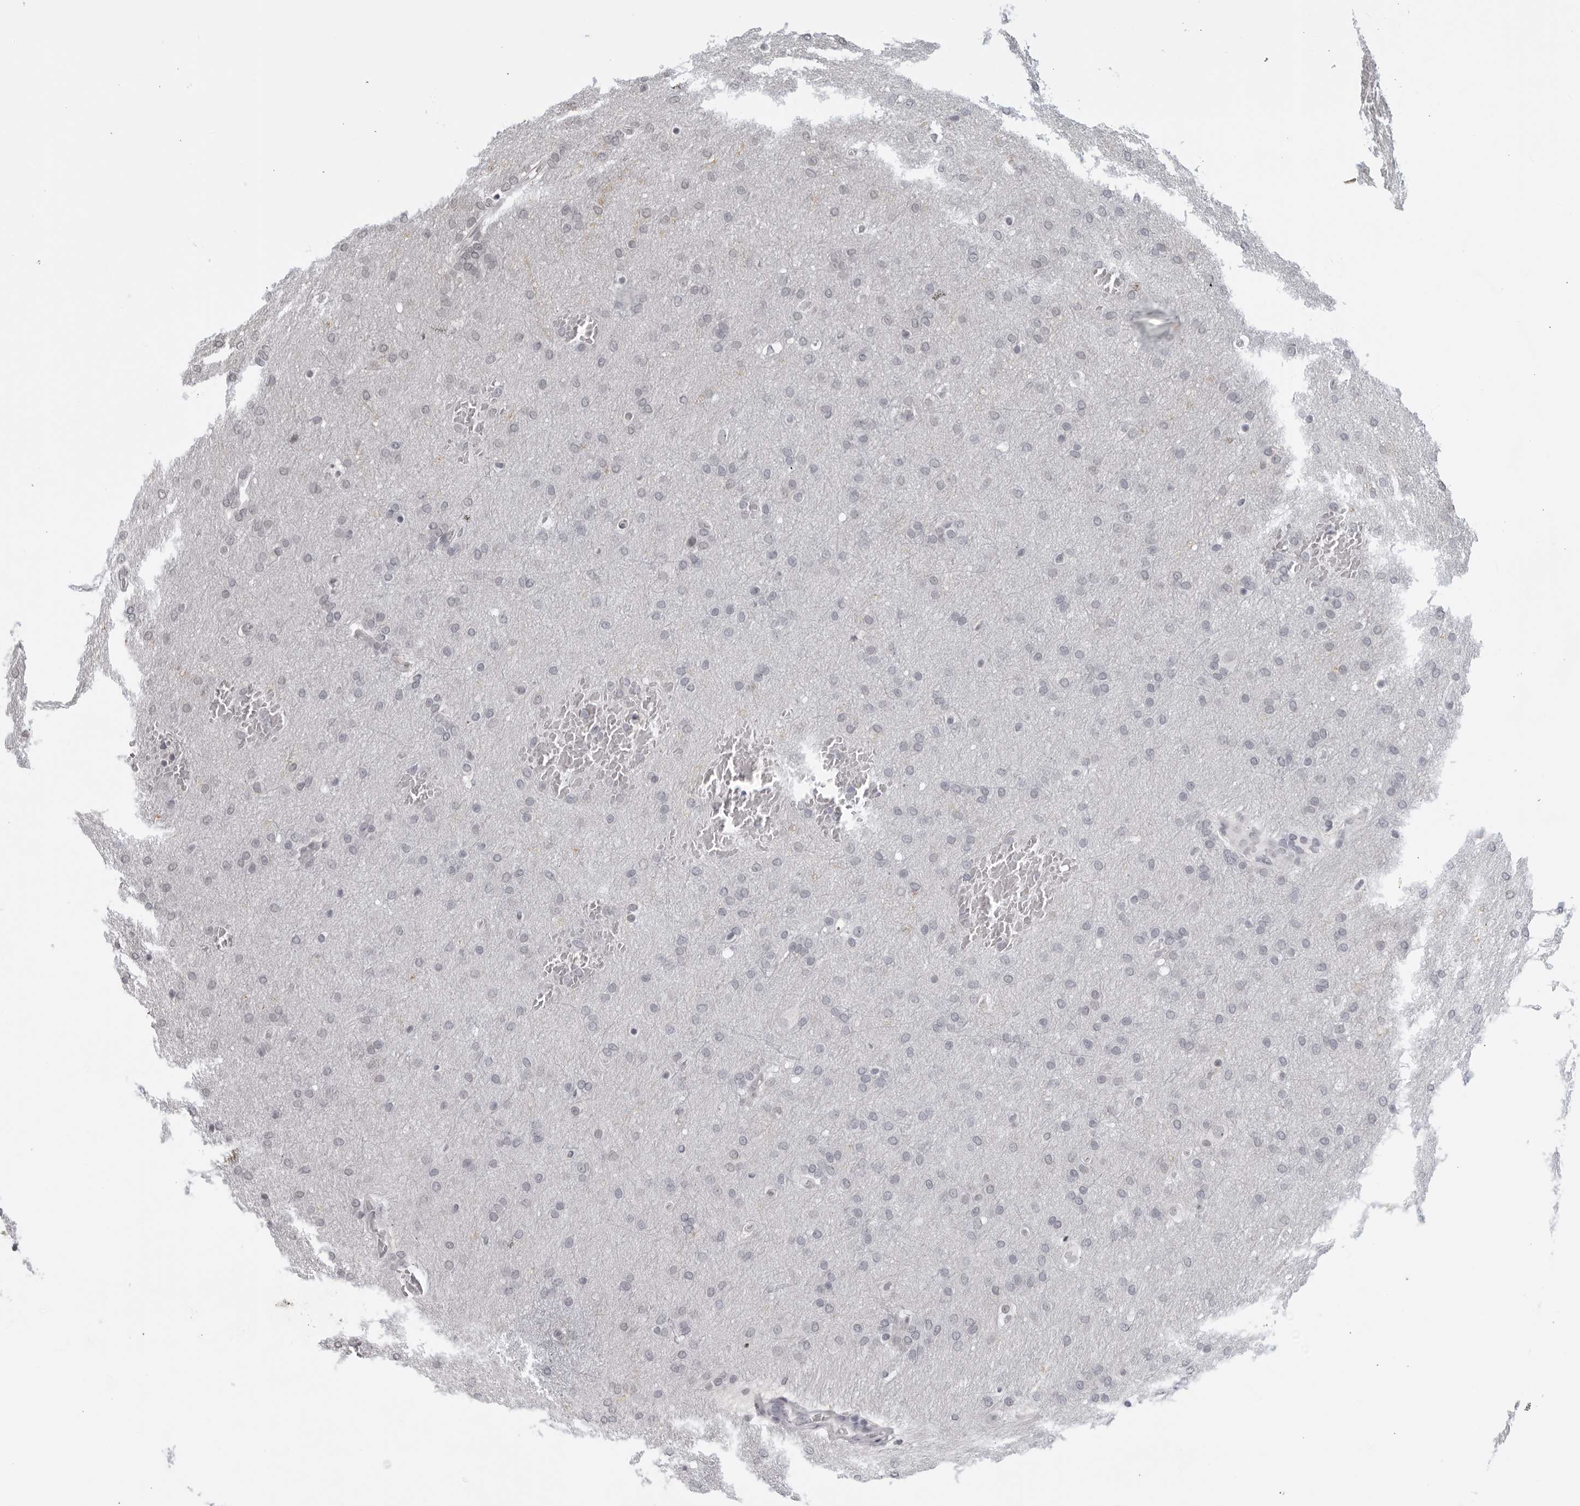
{"staining": {"intensity": "negative", "quantity": "none", "location": "none"}, "tissue": "glioma", "cell_type": "Tumor cells", "image_type": "cancer", "snomed": [{"axis": "morphology", "description": "Glioma, malignant, Low grade"}, {"axis": "topography", "description": "Brain"}], "caption": "Immunohistochemical staining of glioma reveals no significant staining in tumor cells.", "gene": "RAB11FIP3", "patient": {"sex": "female", "age": 37}}